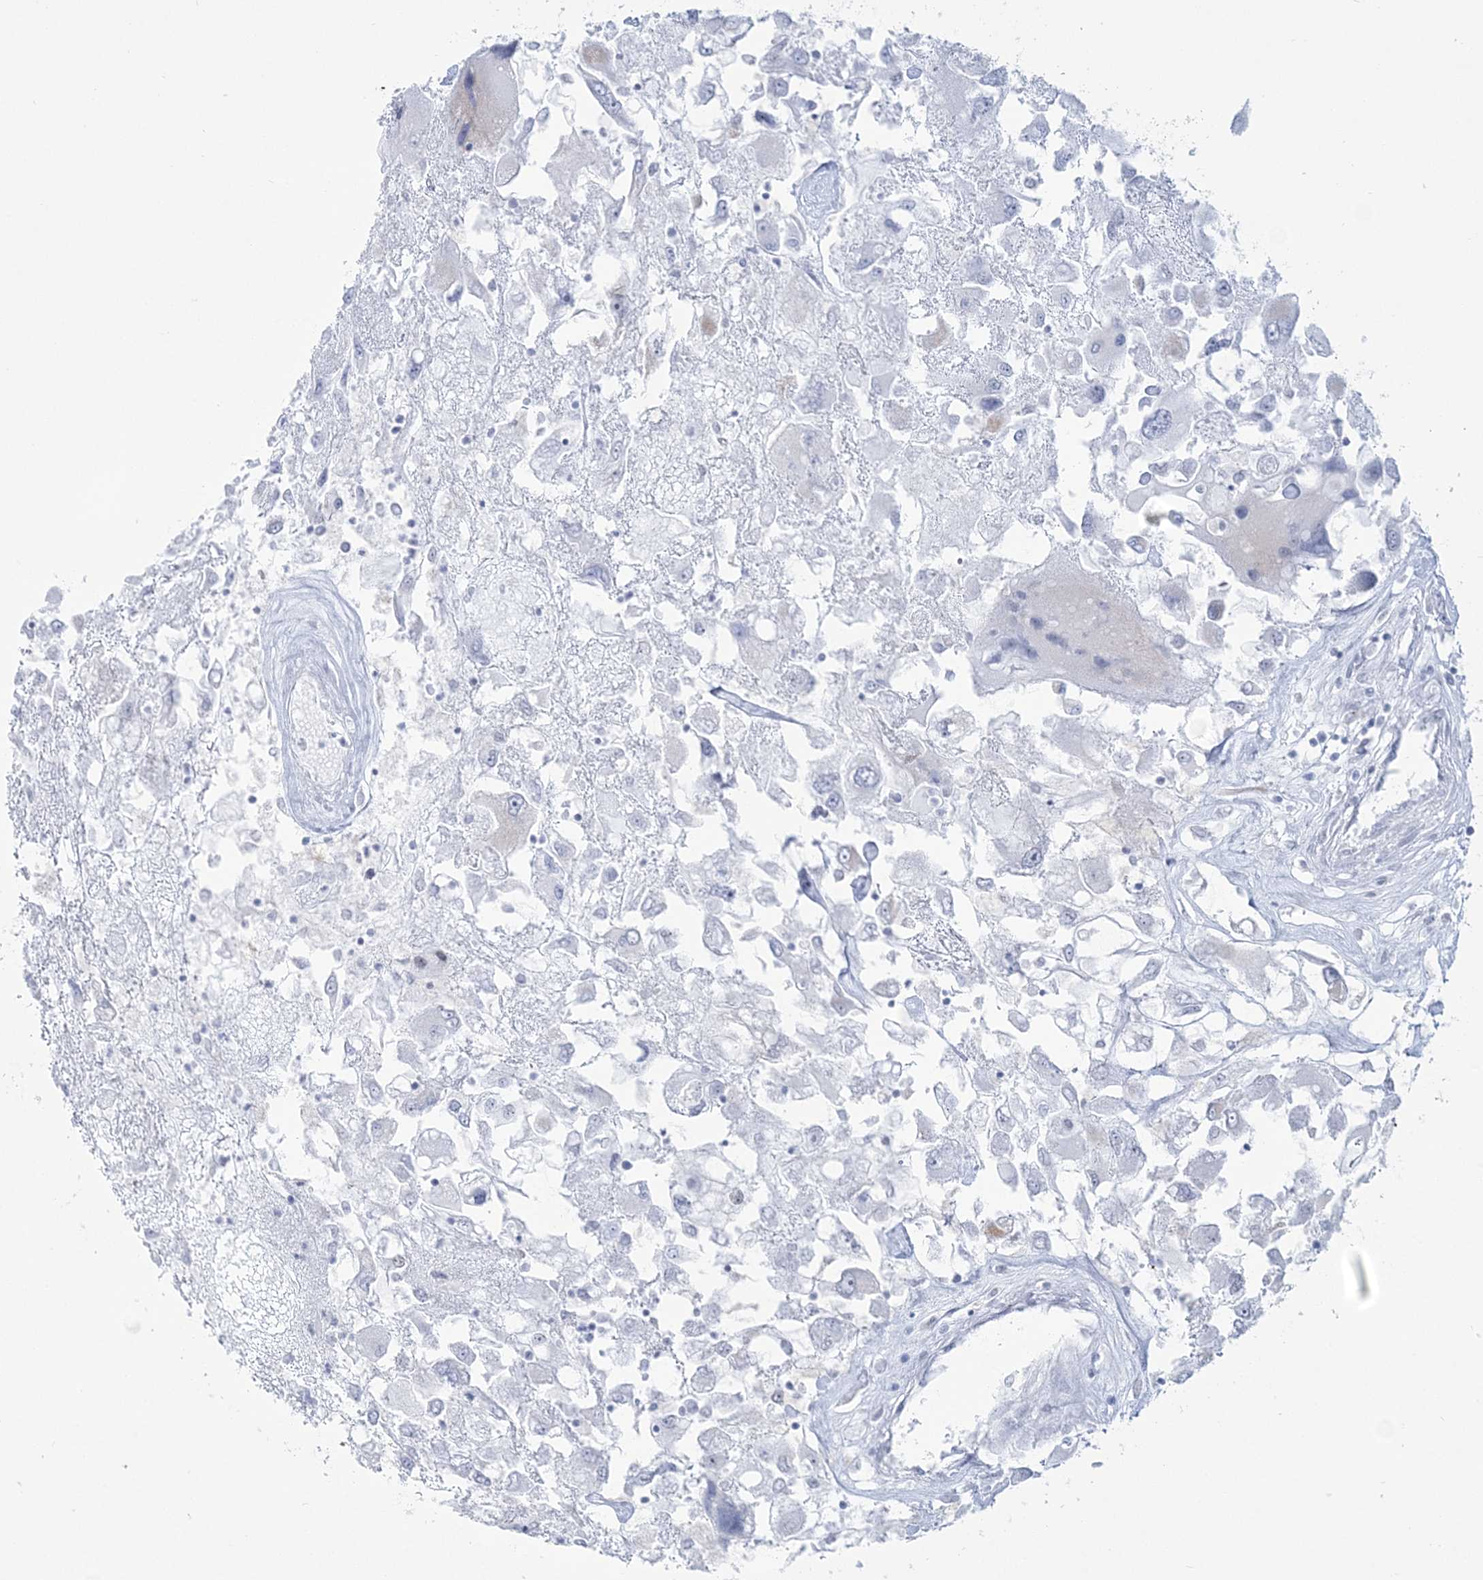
{"staining": {"intensity": "negative", "quantity": "none", "location": "none"}, "tissue": "renal cancer", "cell_type": "Tumor cells", "image_type": "cancer", "snomed": [{"axis": "morphology", "description": "Adenocarcinoma, NOS"}, {"axis": "topography", "description": "Kidney"}], "caption": "A photomicrograph of human renal adenocarcinoma is negative for staining in tumor cells.", "gene": "ZNF843", "patient": {"sex": "female", "age": 52}}